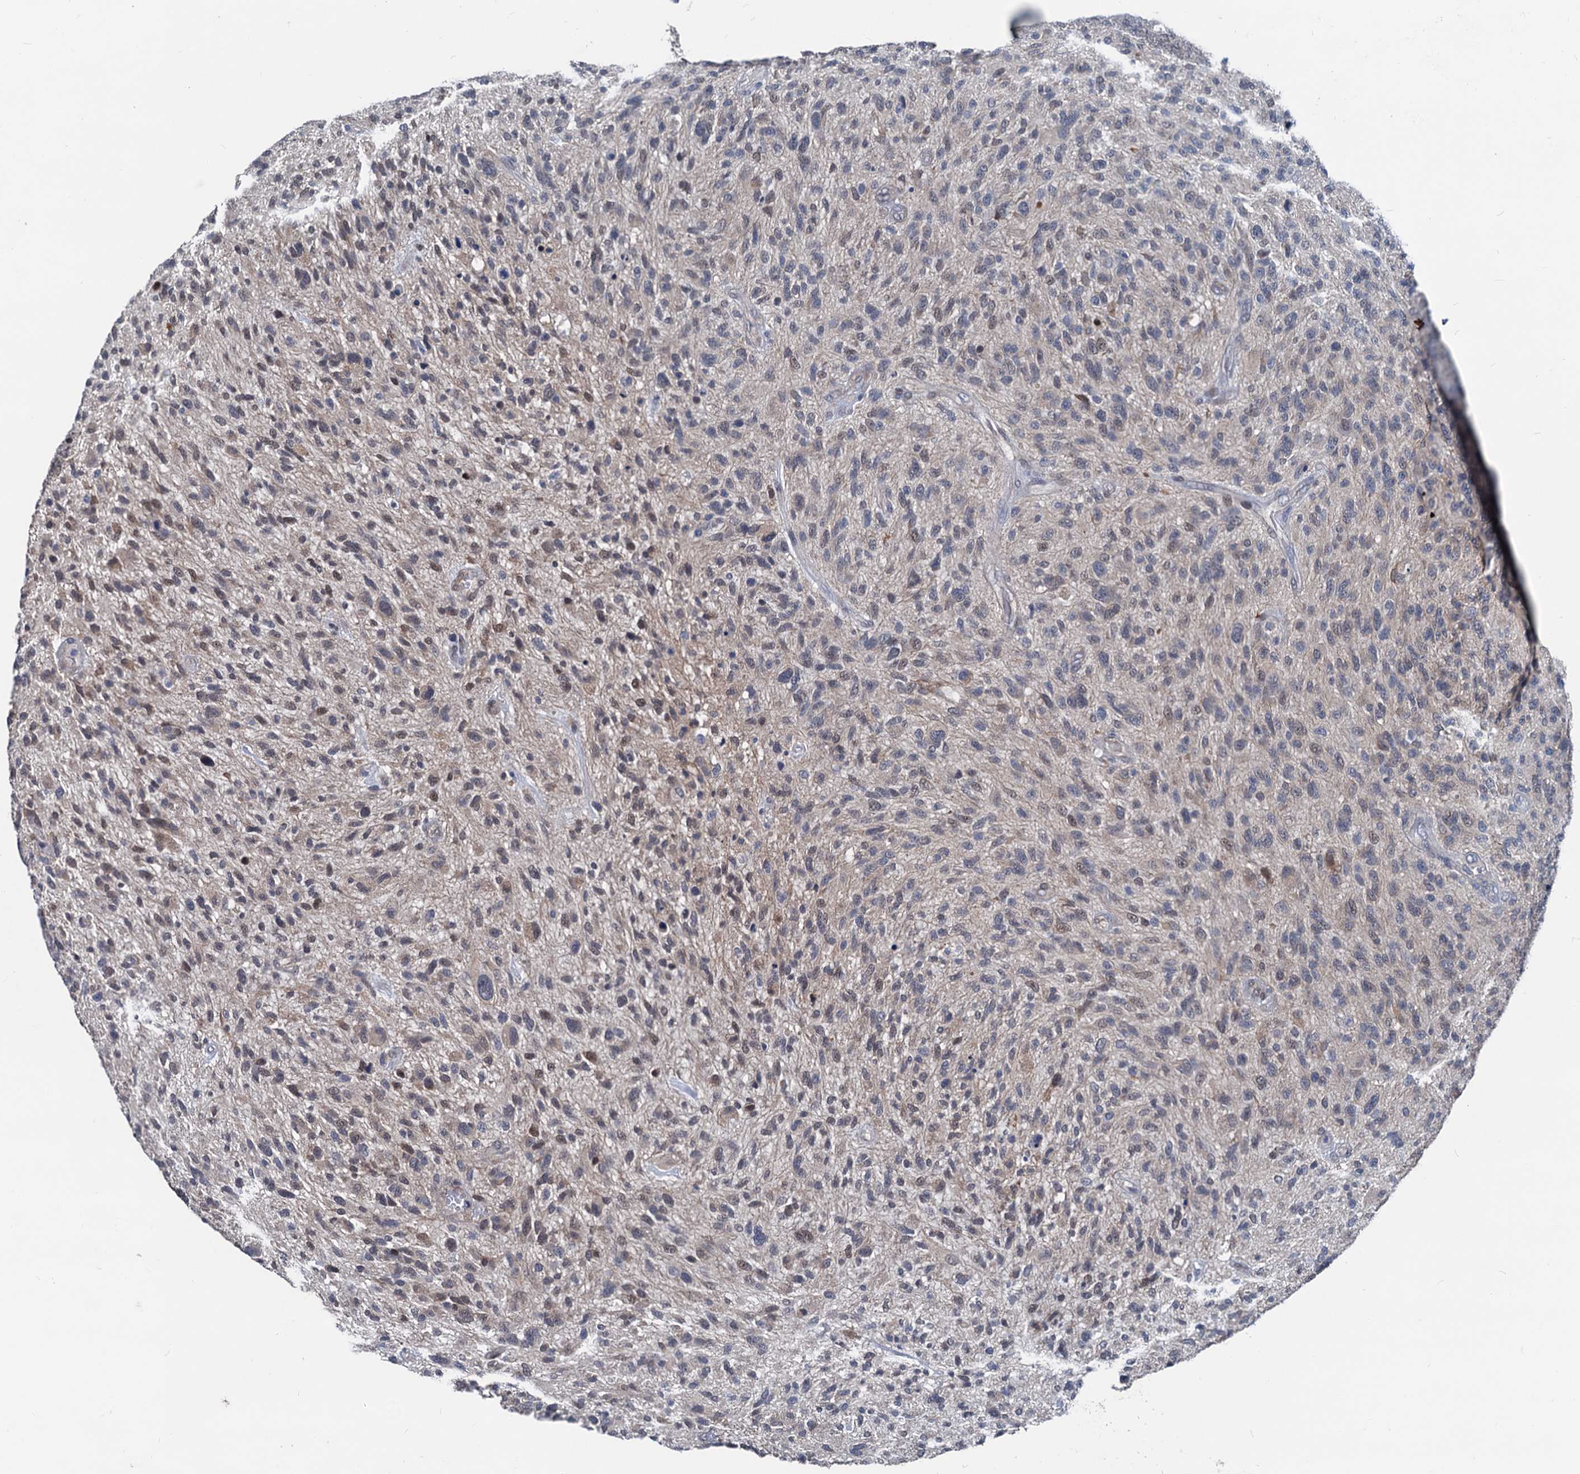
{"staining": {"intensity": "moderate", "quantity": "25%-75%", "location": "cytoplasmic/membranous,nuclear"}, "tissue": "glioma", "cell_type": "Tumor cells", "image_type": "cancer", "snomed": [{"axis": "morphology", "description": "Glioma, malignant, High grade"}, {"axis": "topography", "description": "Brain"}], "caption": "The histopathology image displays immunohistochemical staining of glioma. There is moderate cytoplasmic/membranous and nuclear positivity is identified in approximately 25%-75% of tumor cells. Ihc stains the protein of interest in brown and the nuclei are stained blue.", "gene": "GLO1", "patient": {"sex": "male", "age": 47}}